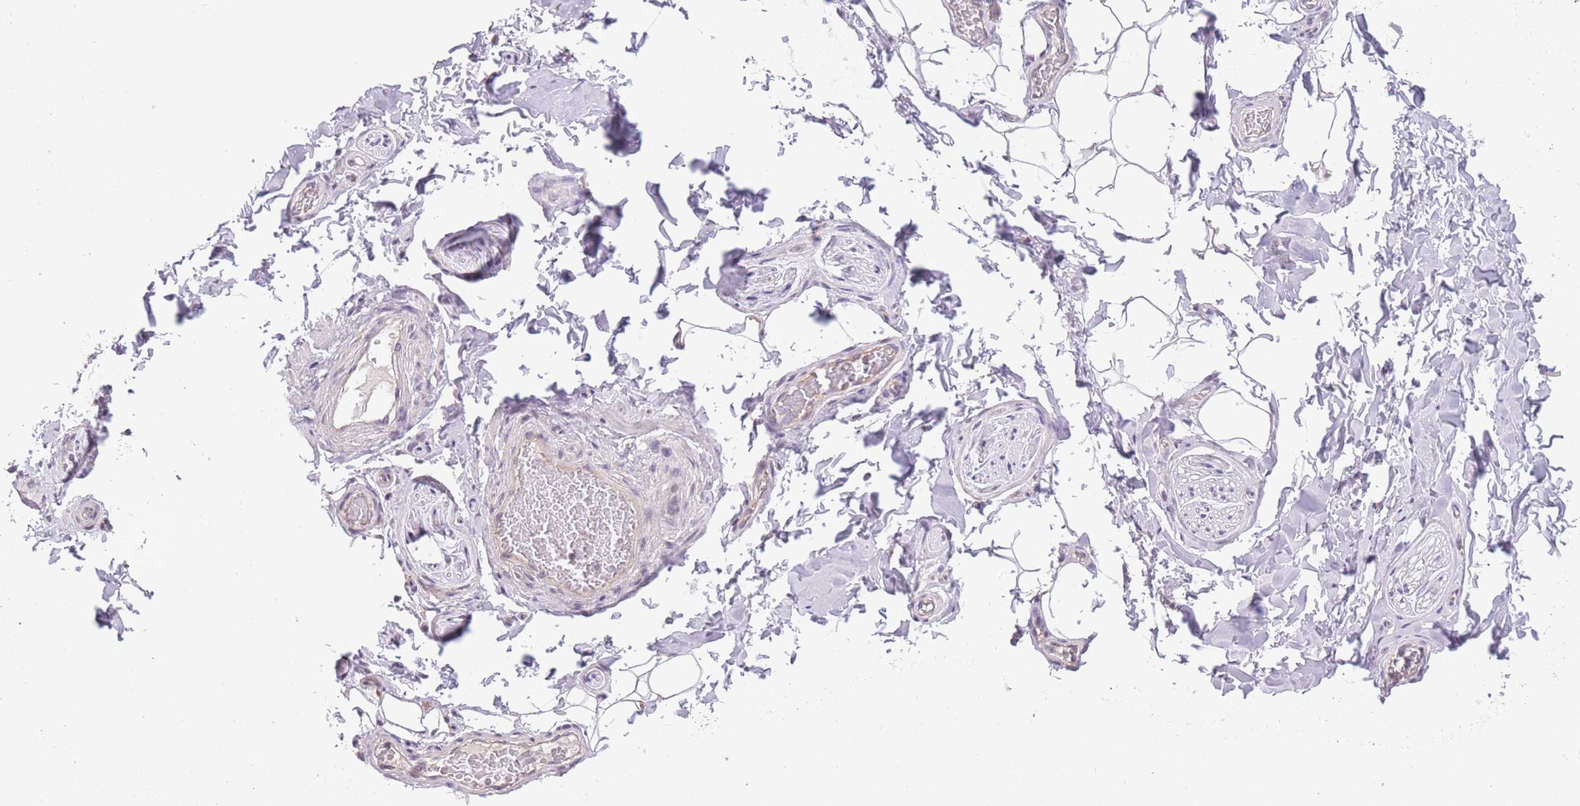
{"staining": {"intensity": "negative", "quantity": "none", "location": "none"}, "tissue": "adipose tissue", "cell_type": "Adipocytes", "image_type": "normal", "snomed": [{"axis": "morphology", "description": "Normal tissue, NOS"}, {"axis": "topography", "description": "Soft tissue"}, {"axis": "topography", "description": "Adipose tissue"}, {"axis": "topography", "description": "Vascular tissue"}, {"axis": "topography", "description": "Peripheral nerve tissue"}], "caption": "An immunohistochemistry image of normal adipose tissue is shown. There is no staining in adipocytes of adipose tissue.", "gene": "MRPS18C", "patient": {"sex": "male", "age": 46}}